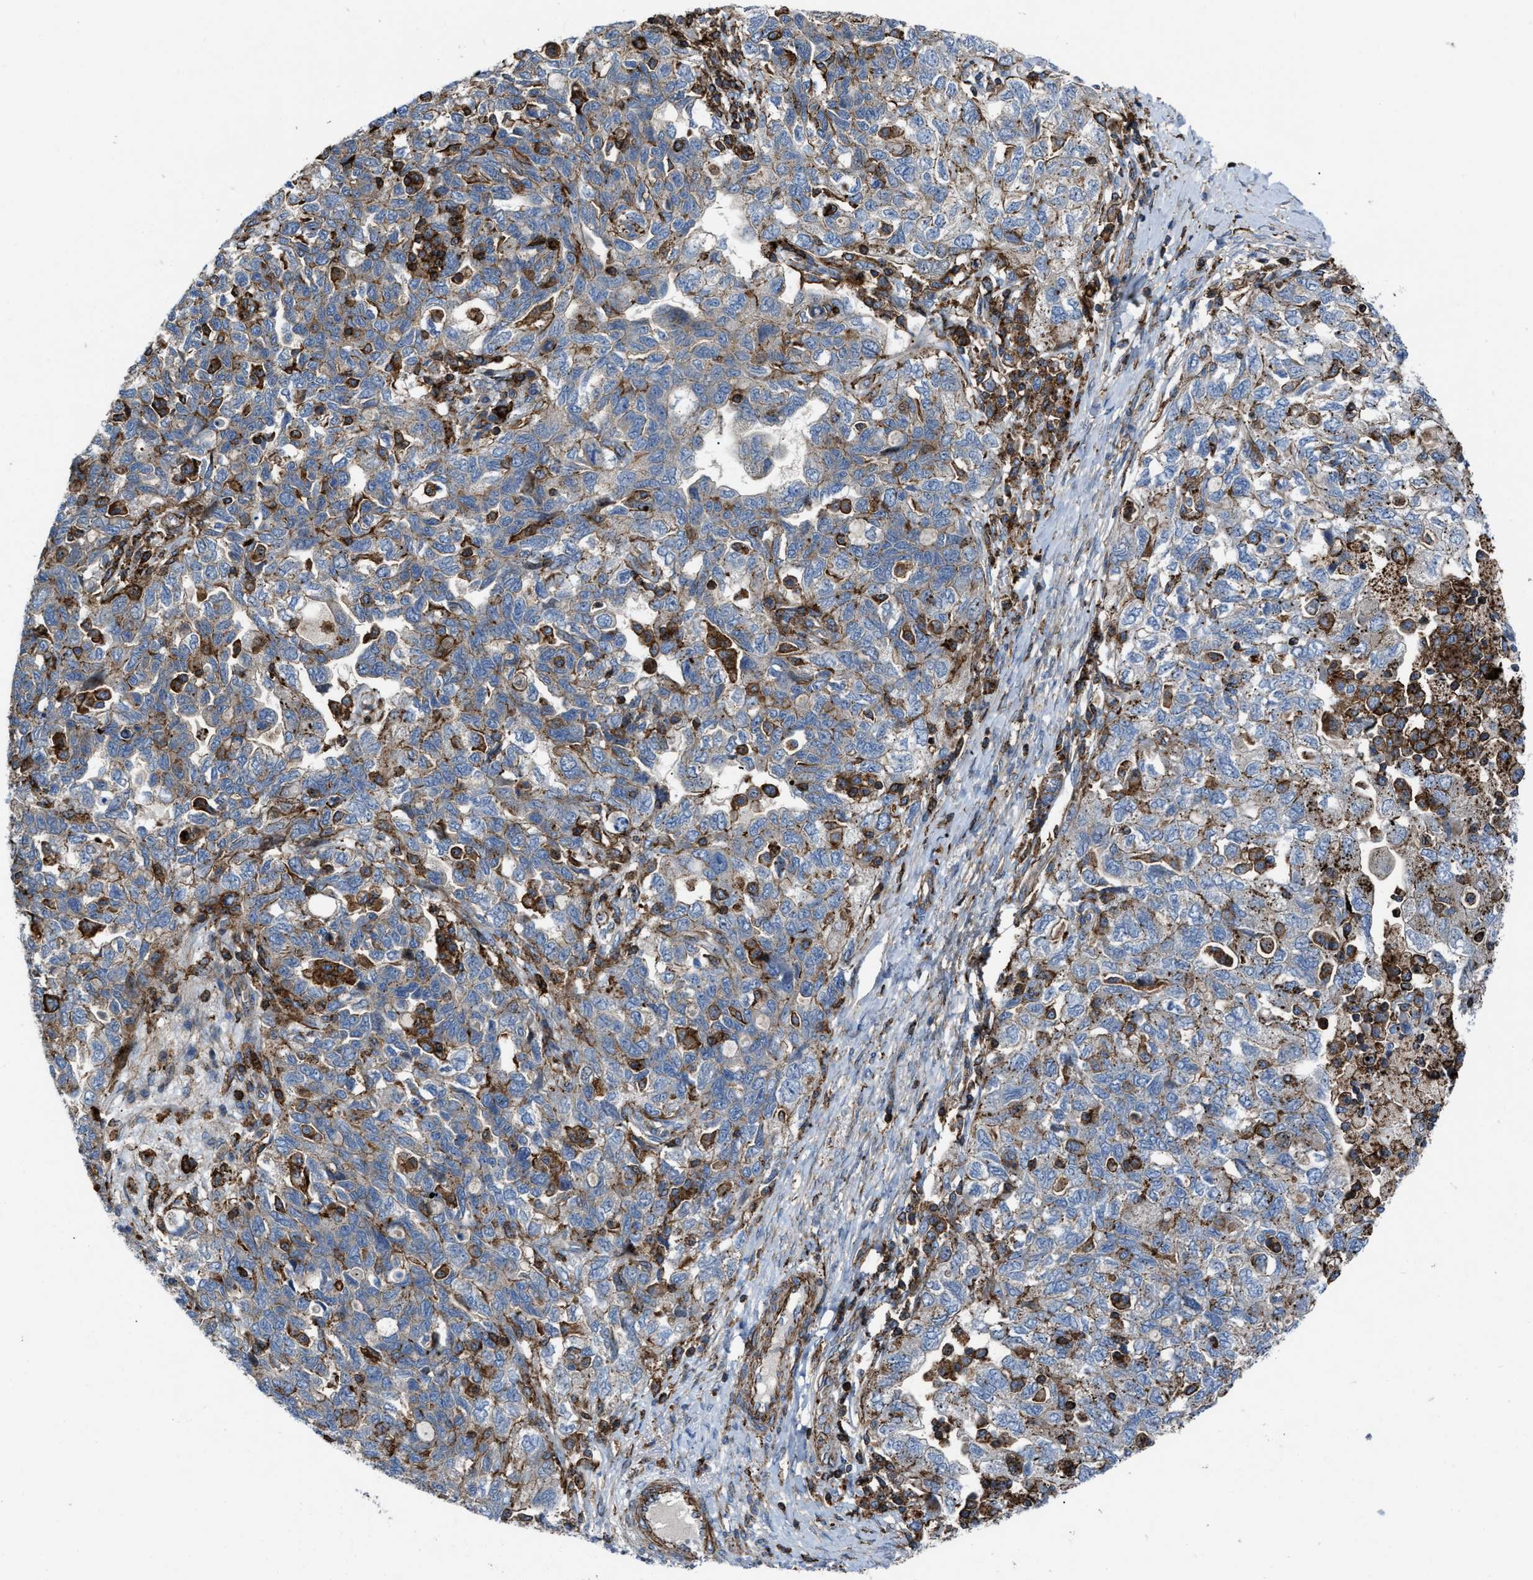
{"staining": {"intensity": "weak", "quantity": "<25%", "location": "cytoplasmic/membranous"}, "tissue": "ovarian cancer", "cell_type": "Tumor cells", "image_type": "cancer", "snomed": [{"axis": "morphology", "description": "Carcinoma, NOS"}, {"axis": "morphology", "description": "Cystadenocarcinoma, serous, NOS"}, {"axis": "topography", "description": "Ovary"}], "caption": "A high-resolution histopathology image shows immunohistochemistry (IHC) staining of ovarian cancer, which reveals no significant positivity in tumor cells.", "gene": "AGPAT2", "patient": {"sex": "female", "age": 69}}